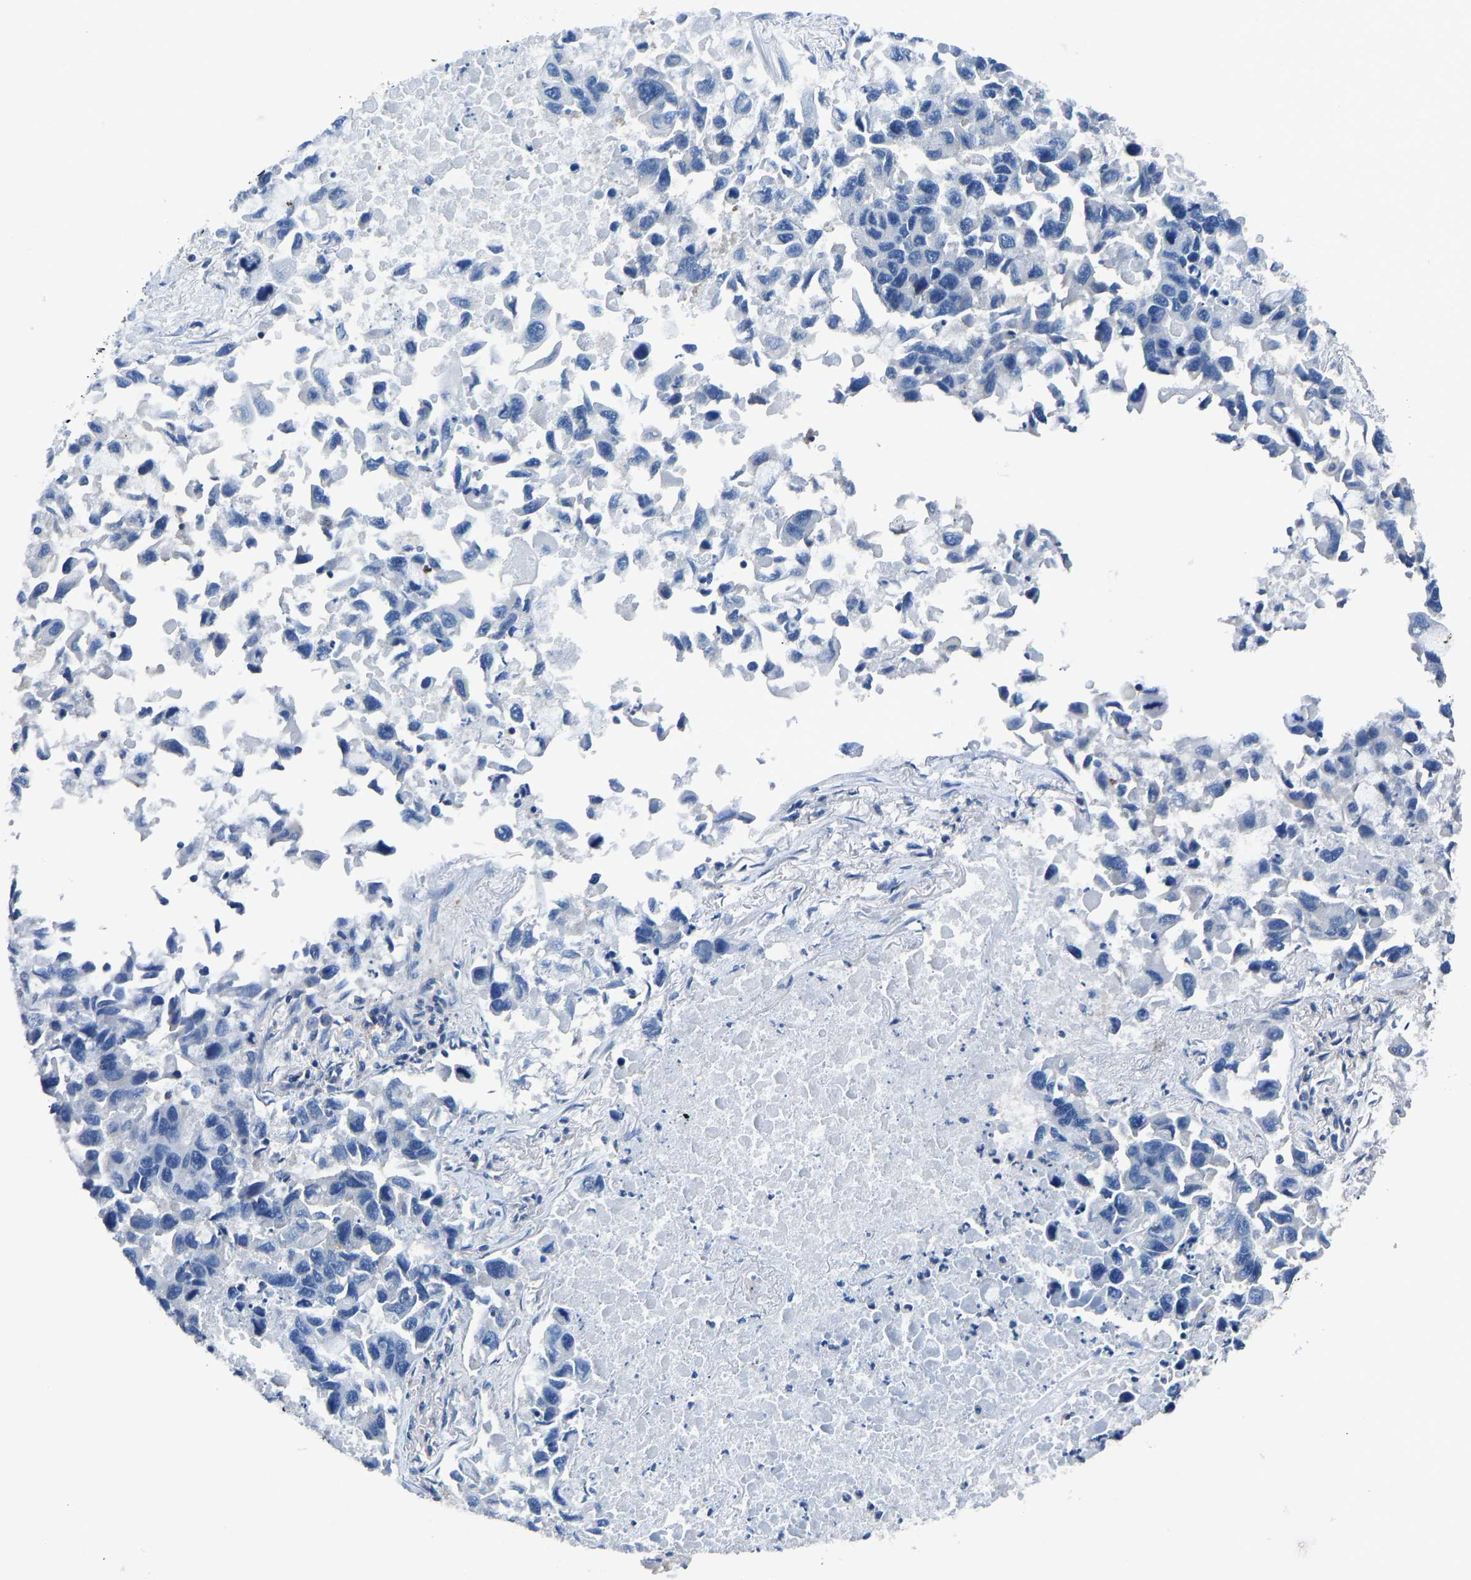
{"staining": {"intensity": "negative", "quantity": "none", "location": "none"}, "tissue": "lung cancer", "cell_type": "Tumor cells", "image_type": "cancer", "snomed": [{"axis": "morphology", "description": "Adenocarcinoma, NOS"}, {"axis": "topography", "description": "Lung"}], "caption": "This is an IHC image of adenocarcinoma (lung). There is no staining in tumor cells.", "gene": "PRKAR1A", "patient": {"sex": "male", "age": 64}}